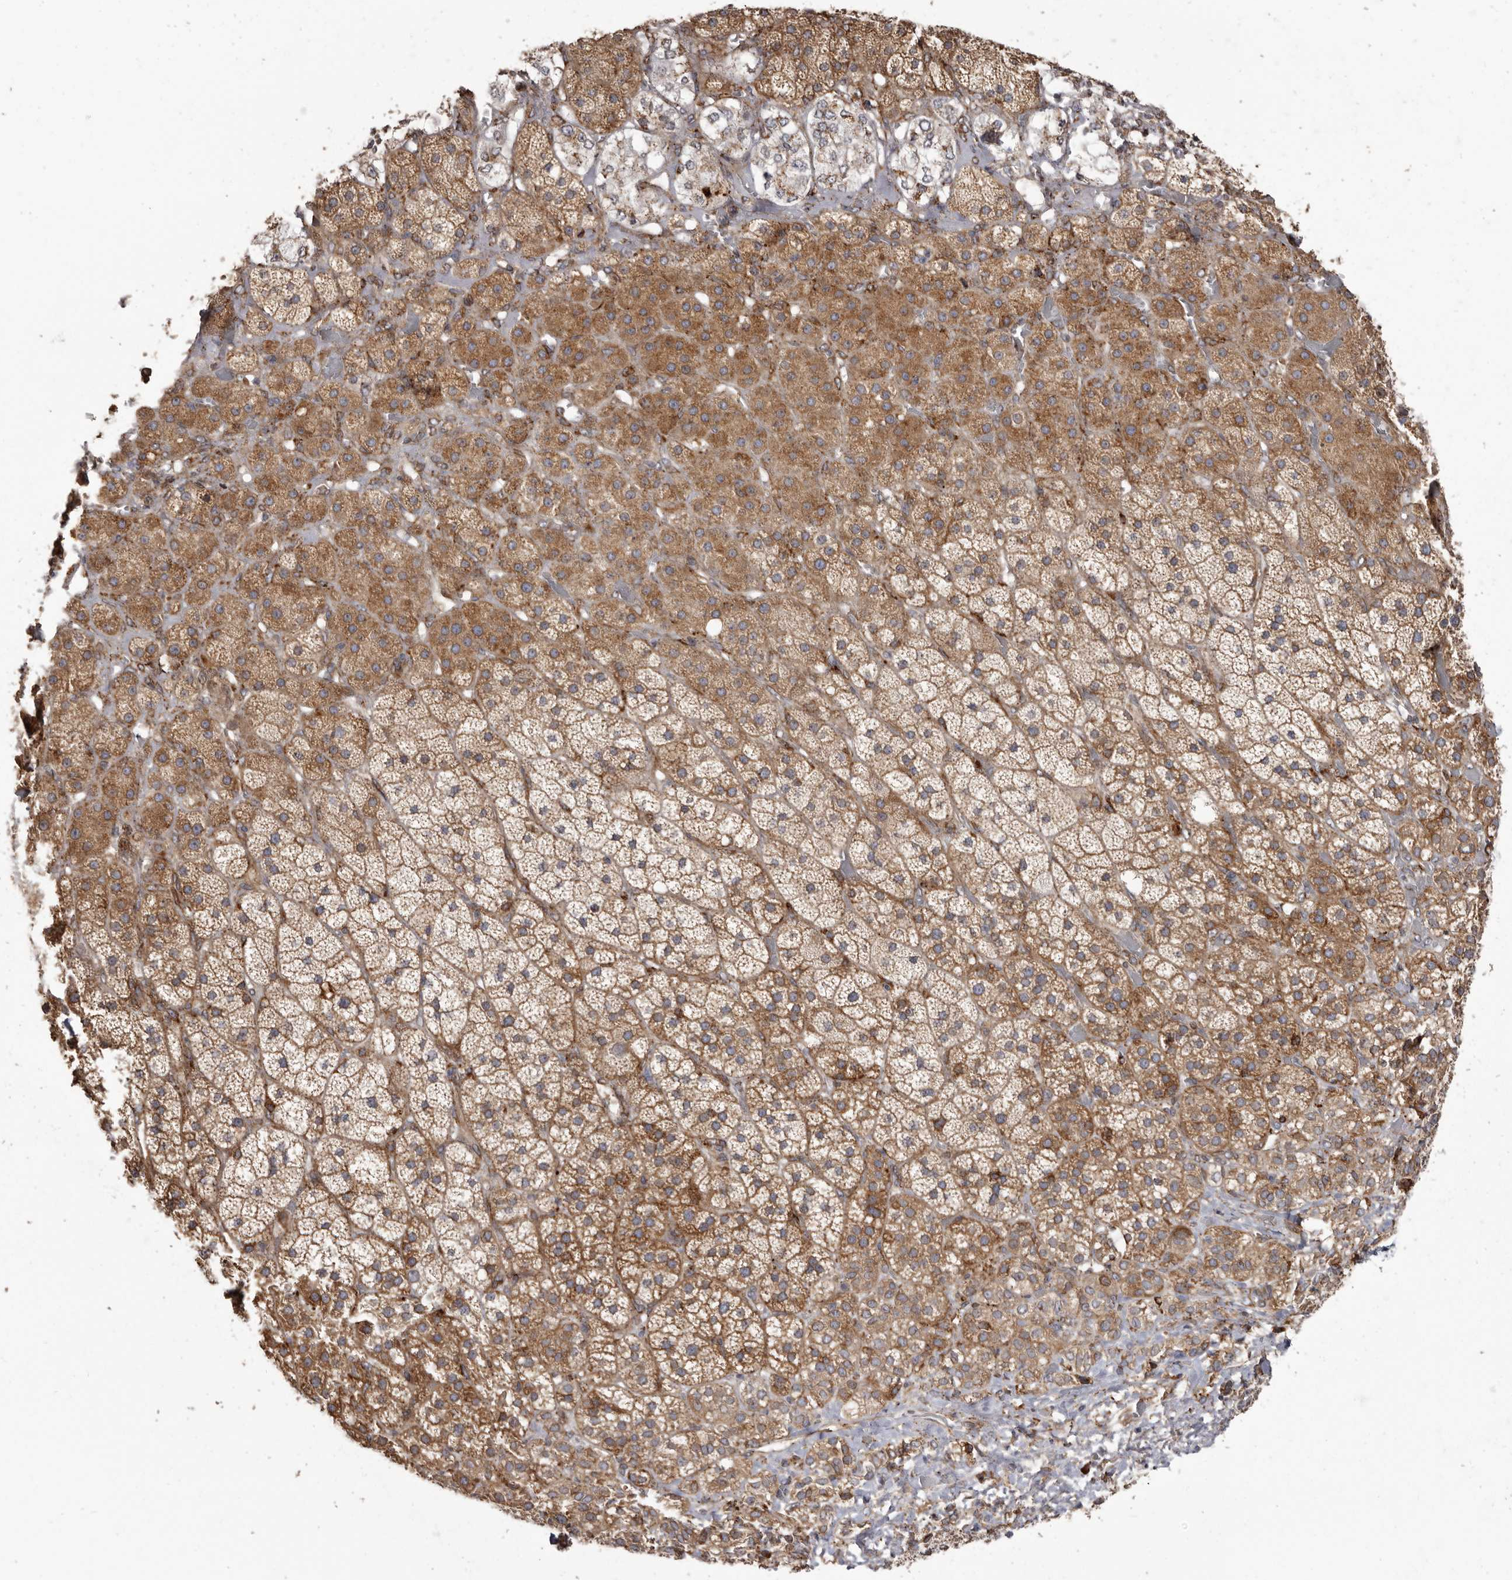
{"staining": {"intensity": "strong", "quantity": "25%-75%", "location": "cytoplasmic/membranous"}, "tissue": "adrenal gland", "cell_type": "Glandular cells", "image_type": "normal", "snomed": [{"axis": "morphology", "description": "Normal tissue, NOS"}, {"axis": "topography", "description": "Adrenal gland"}], "caption": "Unremarkable adrenal gland exhibits strong cytoplasmic/membranous positivity in approximately 25%-75% of glandular cells (IHC, brightfield microscopy, high magnification)..", "gene": "NUP43", "patient": {"sex": "male", "age": 57}}